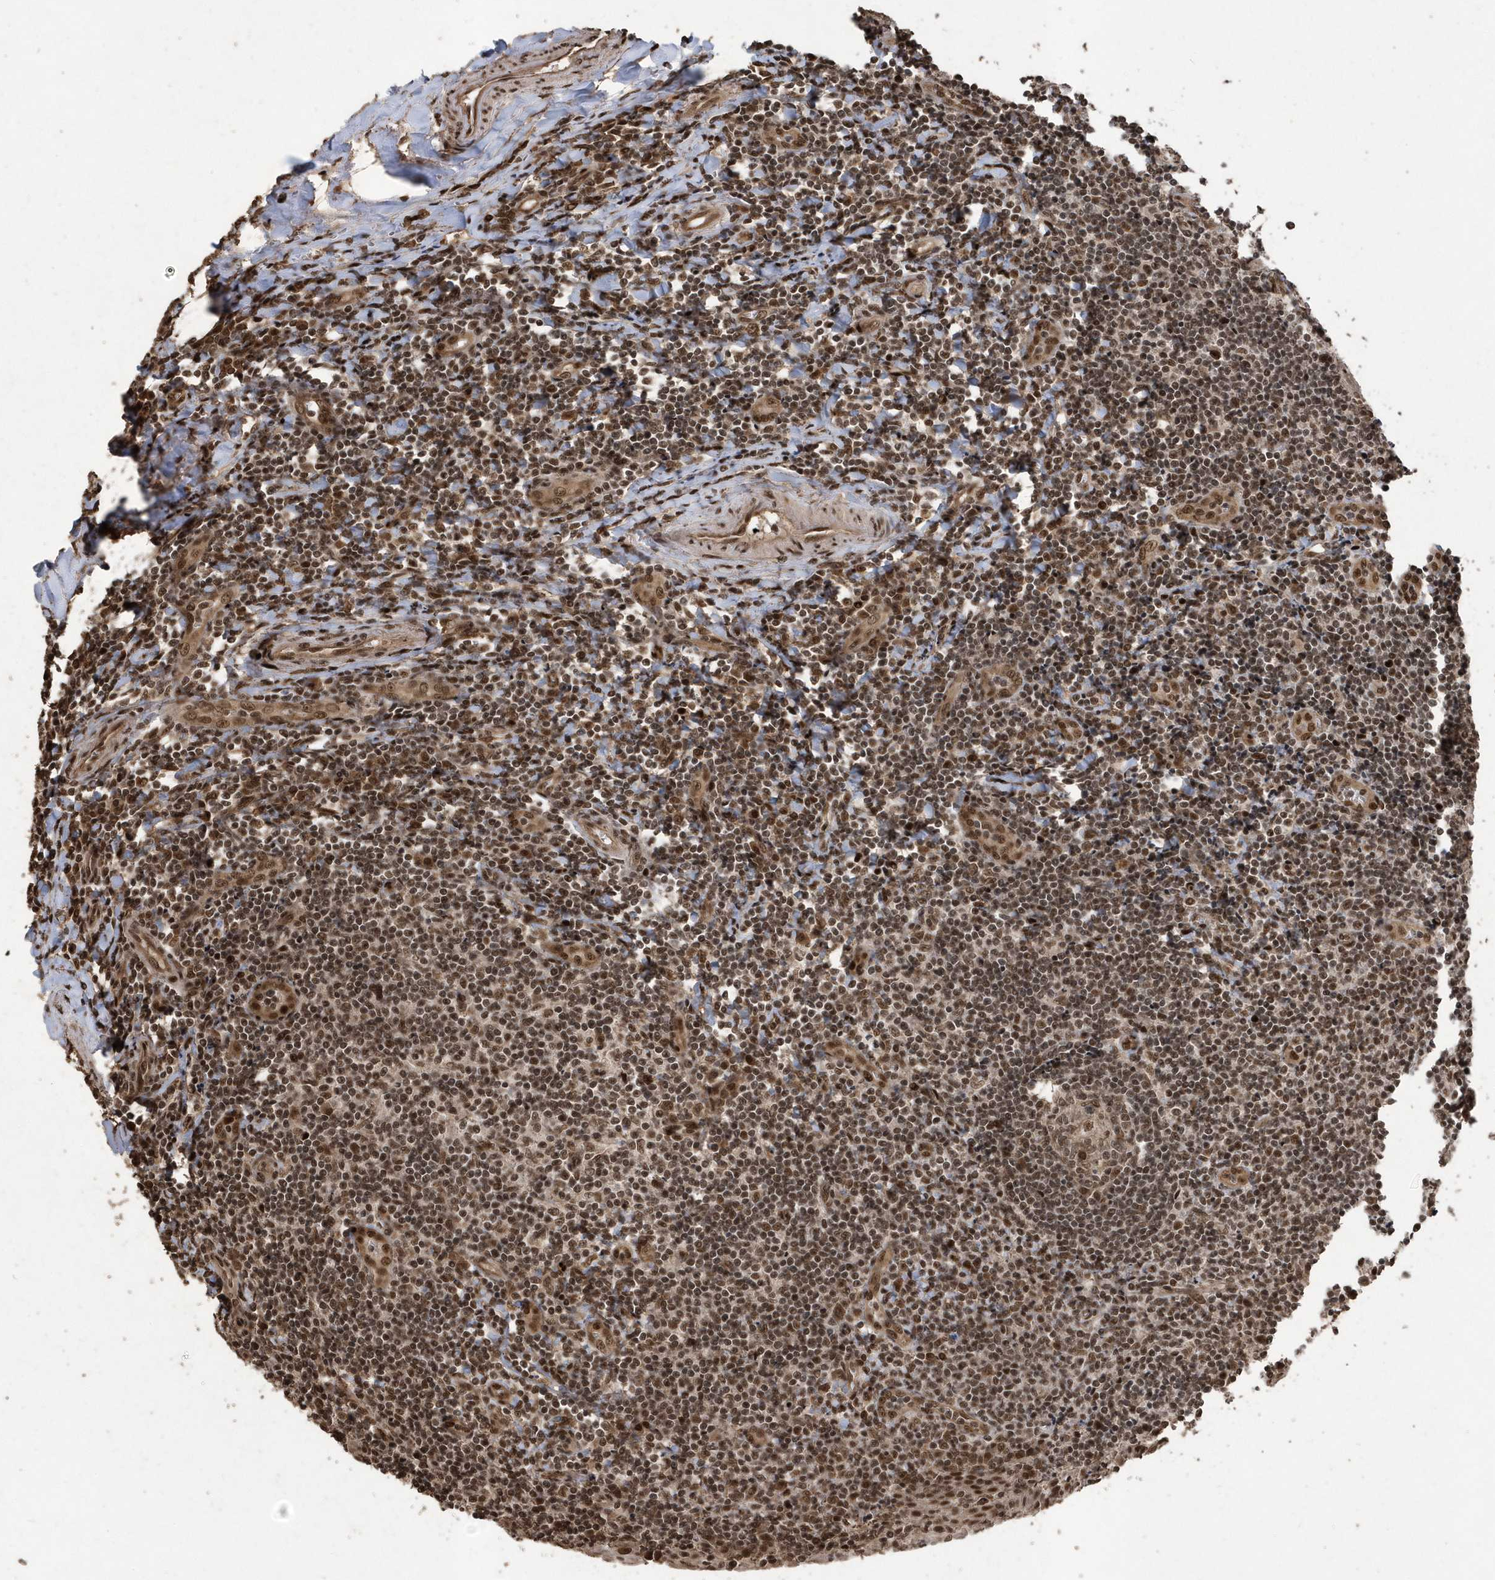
{"staining": {"intensity": "moderate", "quantity": ">75%", "location": "nuclear"}, "tissue": "tonsil", "cell_type": "Germinal center cells", "image_type": "normal", "snomed": [{"axis": "morphology", "description": "Normal tissue, NOS"}, {"axis": "topography", "description": "Tonsil"}], "caption": "The immunohistochemical stain highlights moderate nuclear staining in germinal center cells of normal tonsil. The staining is performed using DAB brown chromogen to label protein expression. The nuclei are counter-stained blue using hematoxylin.", "gene": "INTS12", "patient": {"sex": "male", "age": 27}}